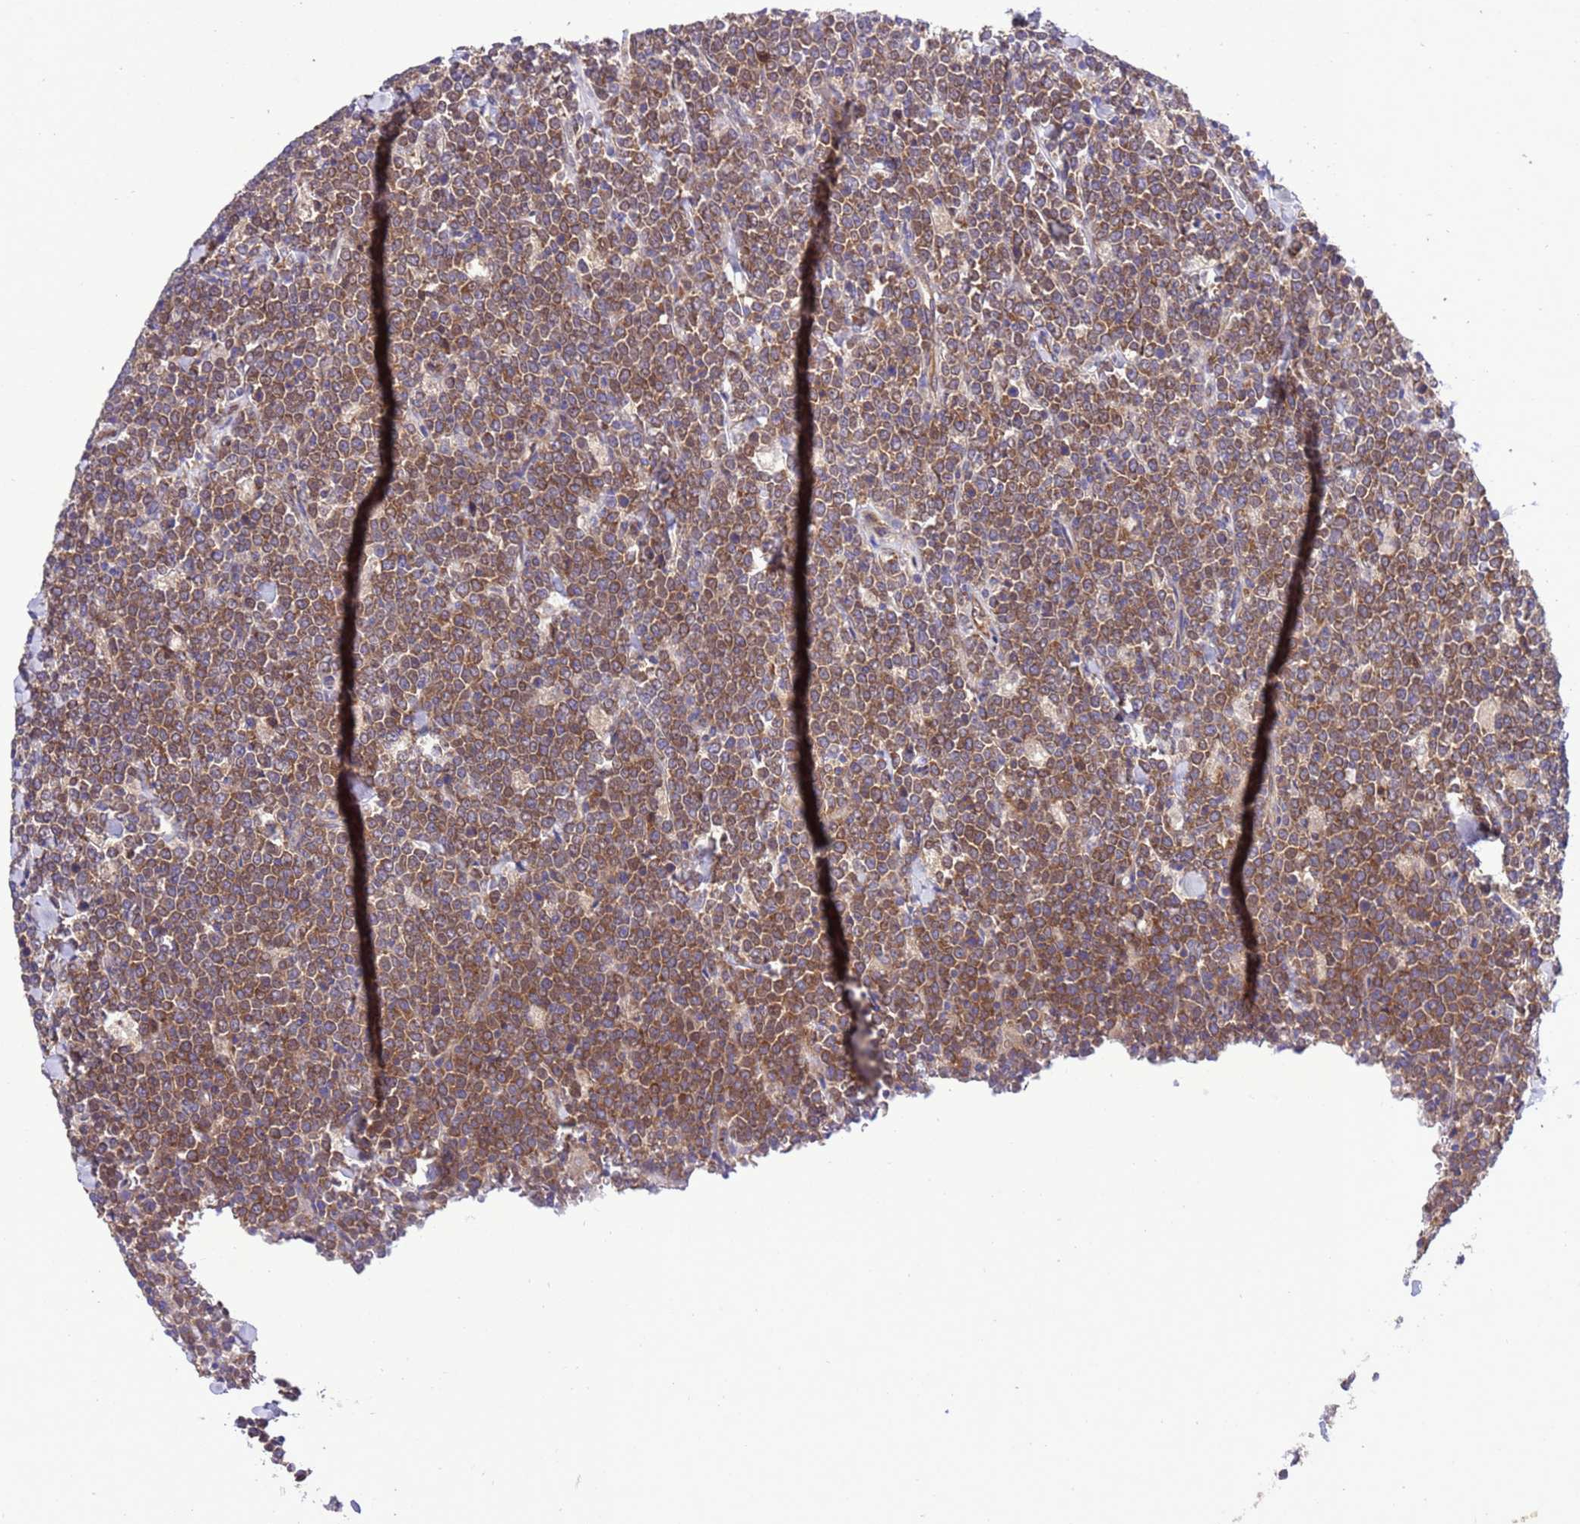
{"staining": {"intensity": "moderate", "quantity": ">75%", "location": "cytoplasmic/membranous"}, "tissue": "lymphoma", "cell_type": "Tumor cells", "image_type": "cancer", "snomed": [{"axis": "morphology", "description": "Malignant lymphoma, non-Hodgkin's type, High grade"}, {"axis": "topography", "description": "Small intestine"}], "caption": "Human lymphoma stained with a protein marker demonstrates moderate staining in tumor cells.", "gene": "RABEP2", "patient": {"sex": "male", "age": 8}}